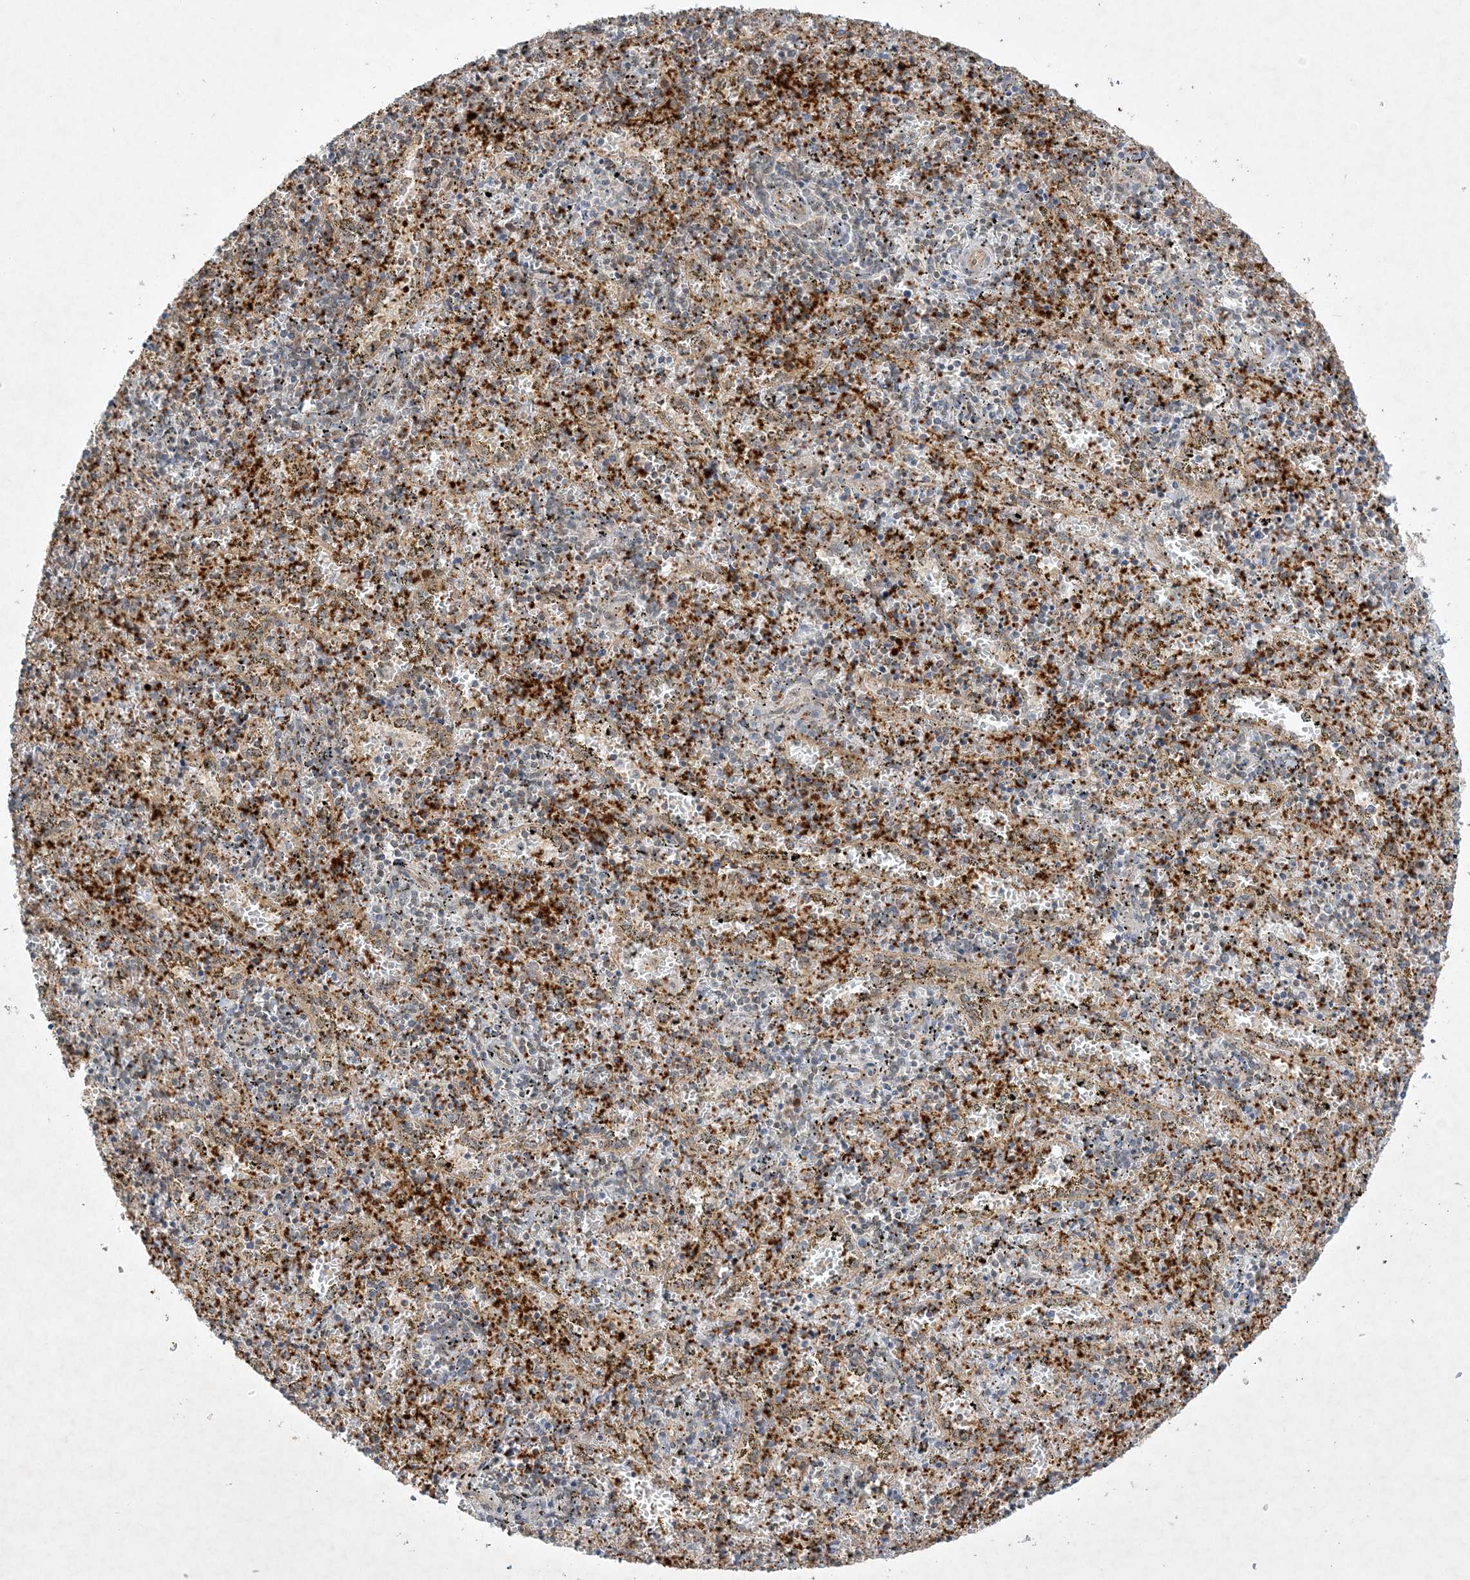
{"staining": {"intensity": "negative", "quantity": "none", "location": "none"}, "tissue": "spleen", "cell_type": "Cells in red pulp", "image_type": "normal", "snomed": [{"axis": "morphology", "description": "Normal tissue, NOS"}, {"axis": "topography", "description": "Spleen"}], "caption": "IHC of benign spleen reveals no positivity in cells in red pulp. (DAB (3,3'-diaminobenzidine) immunohistochemistry with hematoxylin counter stain).", "gene": "NAF1", "patient": {"sex": "male", "age": 11}}